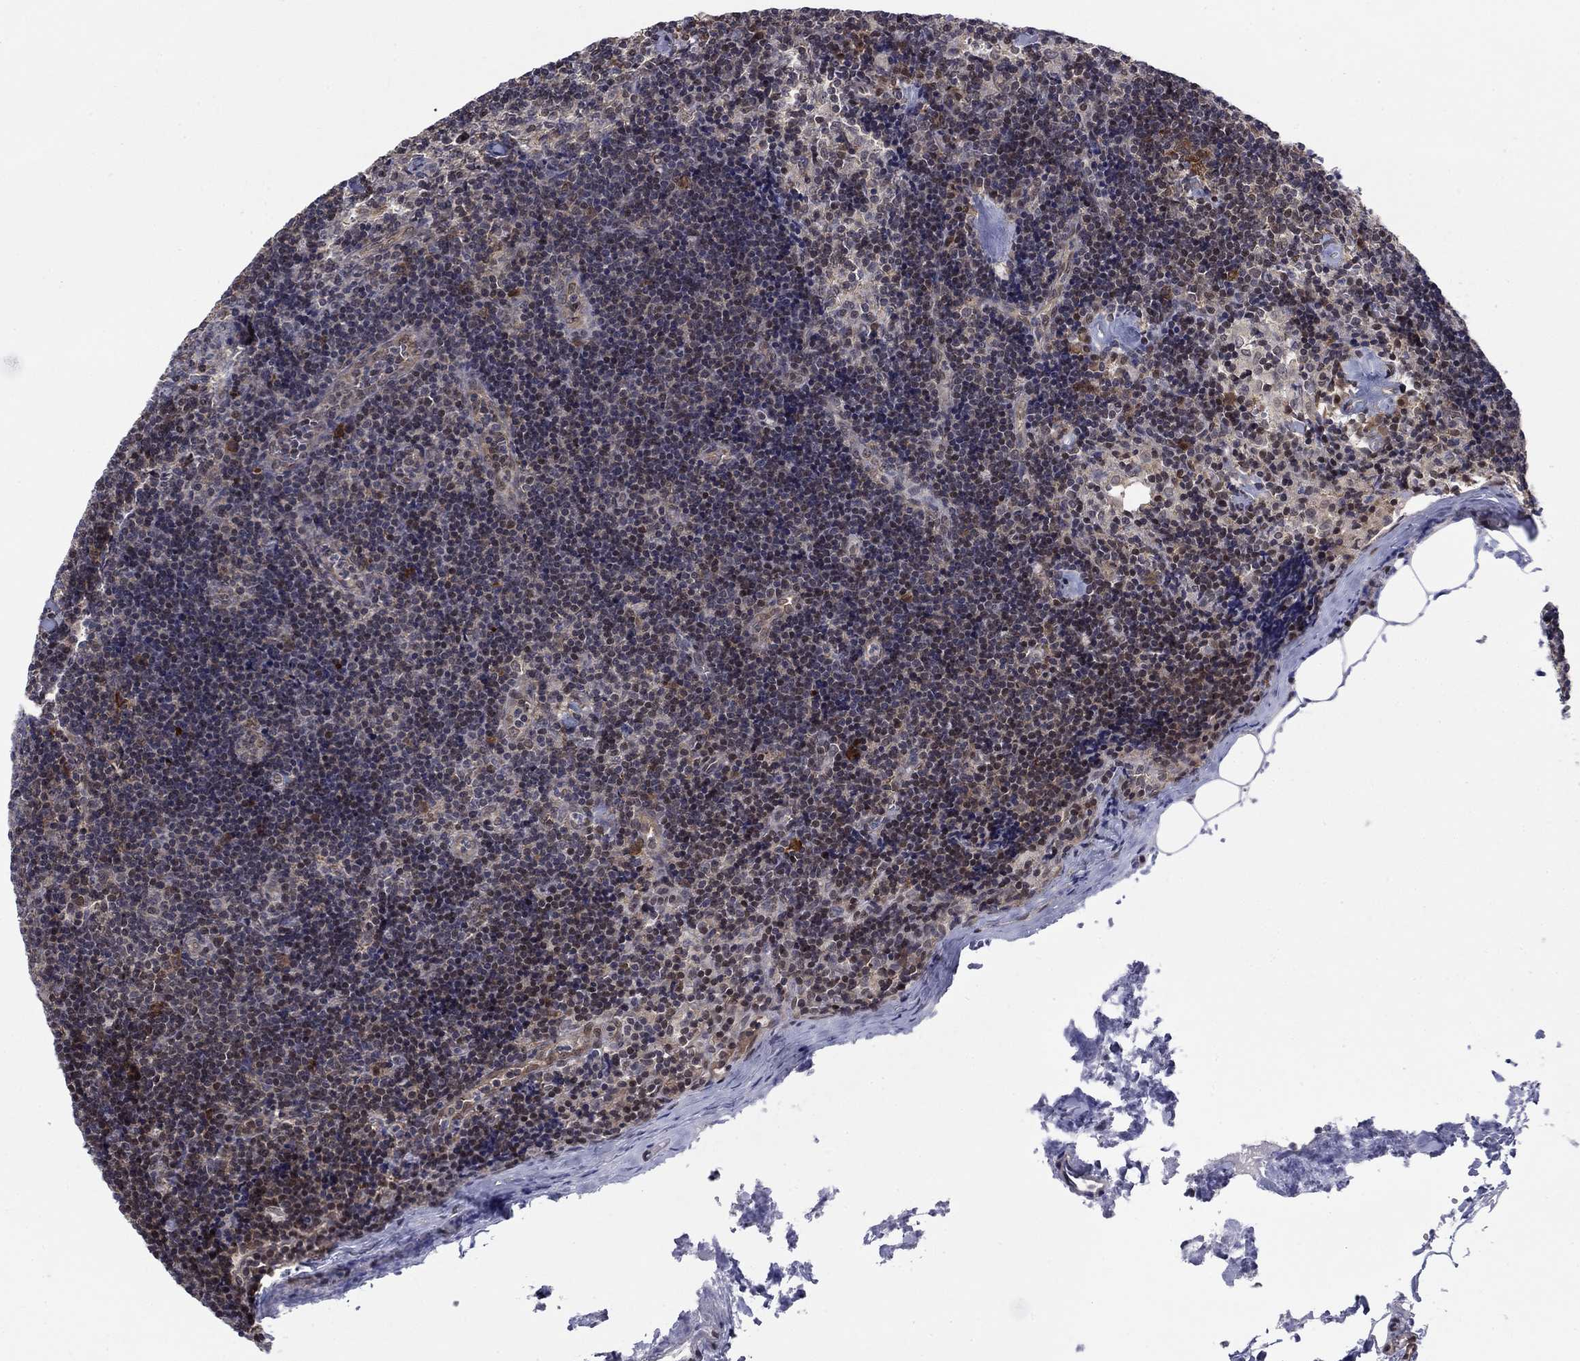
{"staining": {"intensity": "moderate", "quantity": "<25%", "location": "cytoplasmic/membranous"}, "tissue": "lymph node", "cell_type": "Non-germinal center cells", "image_type": "normal", "snomed": [{"axis": "morphology", "description": "Normal tissue, NOS"}, {"axis": "topography", "description": "Lymph node"}], "caption": "A brown stain highlights moderate cytoplasmic/membranous staining of a protein in non-germinal center cells of normal human lymph node.", "gene": "FKBP4", "patient": {"sex": "female", "age": 51}}